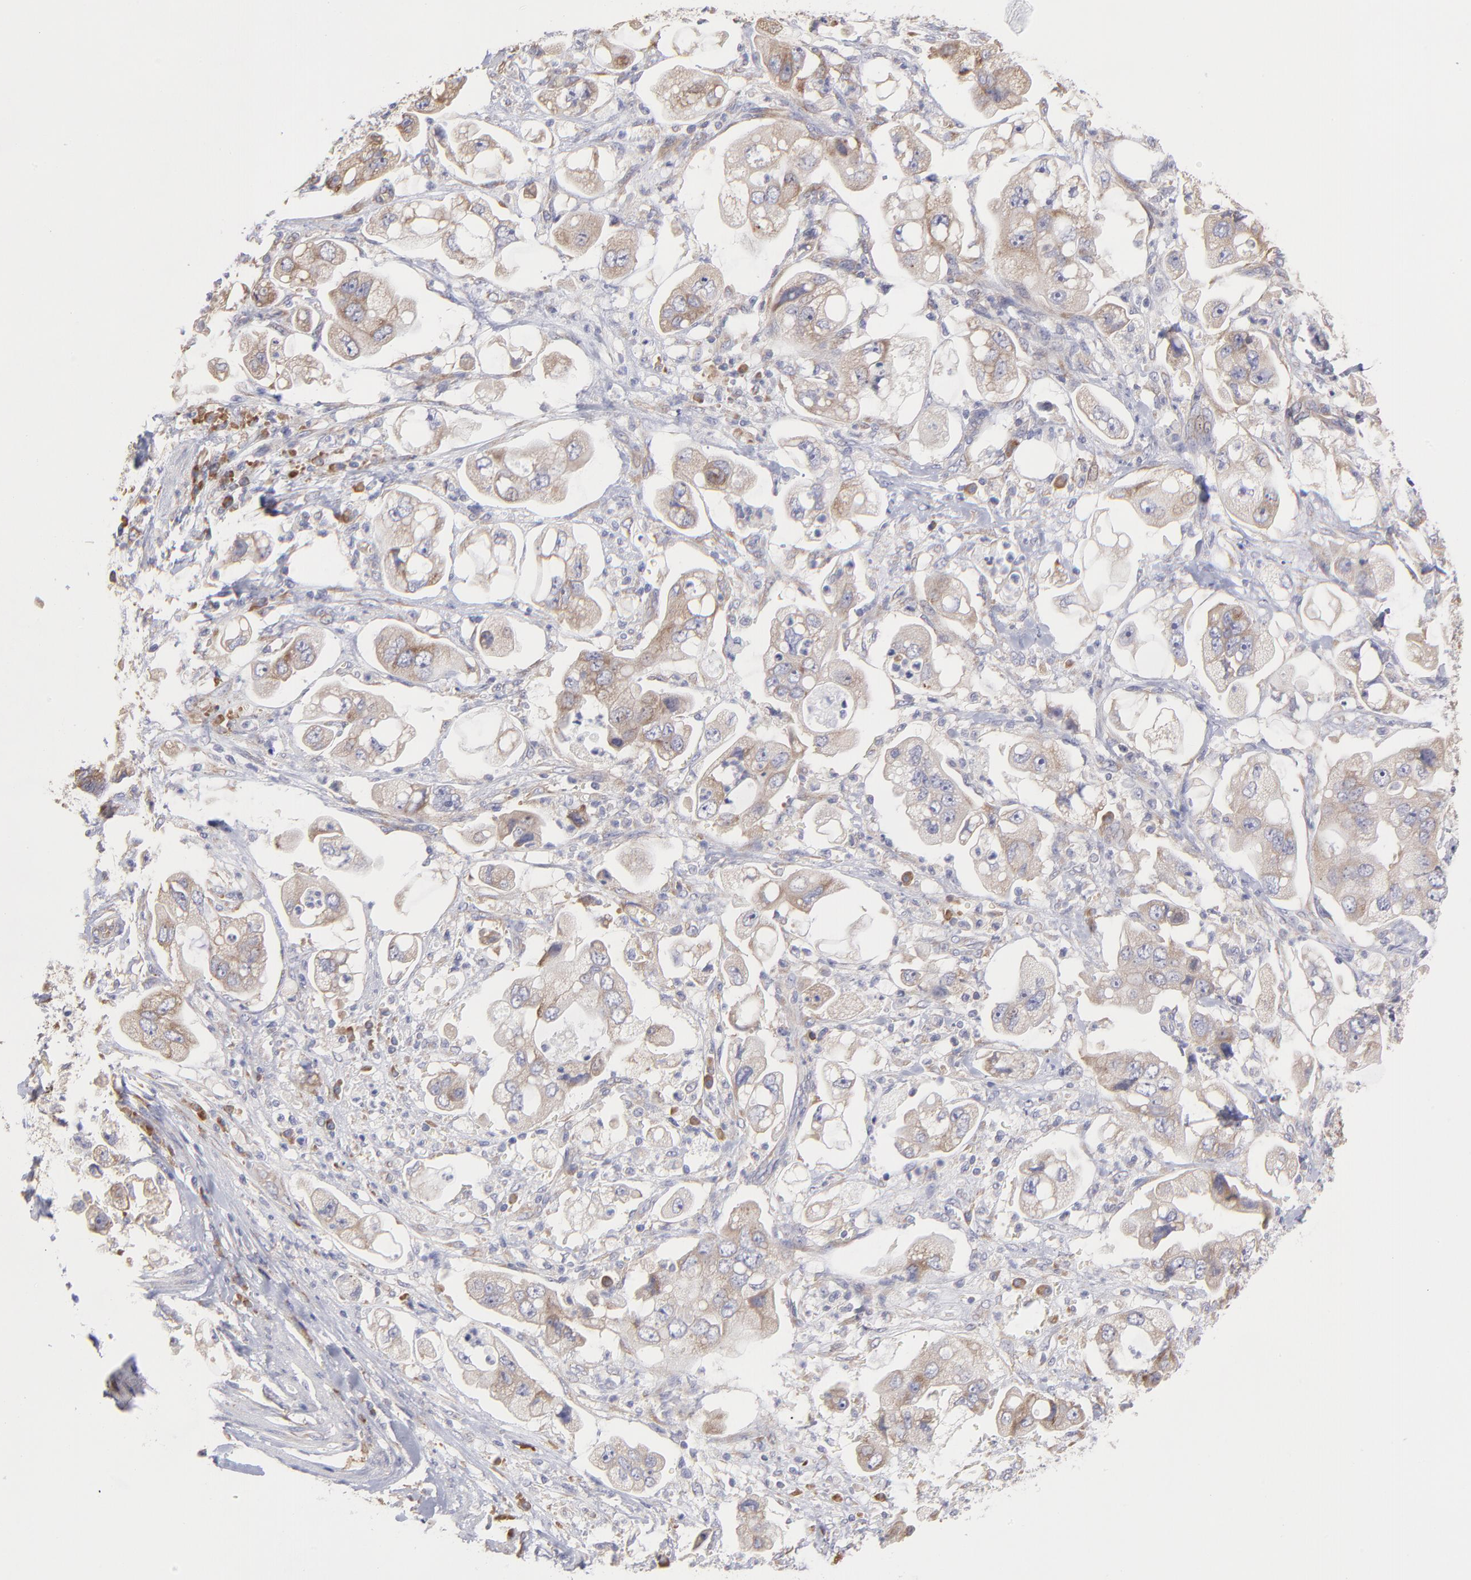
{"staining": {"intensity": "moderate", "quantity": "25%-75%", "location": "cytoplasmic/membranous"}, "tissue": "stomach cancer", "cell_type": "Tumor cells", "image_type": "cancer", "snomed": [{"axis": "morphology", "description": "Adenocarcinoma, NOS"}, {"axis": "topography", "description": "Stomach"}], "caption": "Protein positivity by immunohistochemistry (IHC) exhibits moderate cytoplasmic/membranous expression in approximately 25%-75% of tumor cells in stomach adenocarcinoma.", "gene": "RPLP0", "patient": {"sex": "male", "age": 62}}